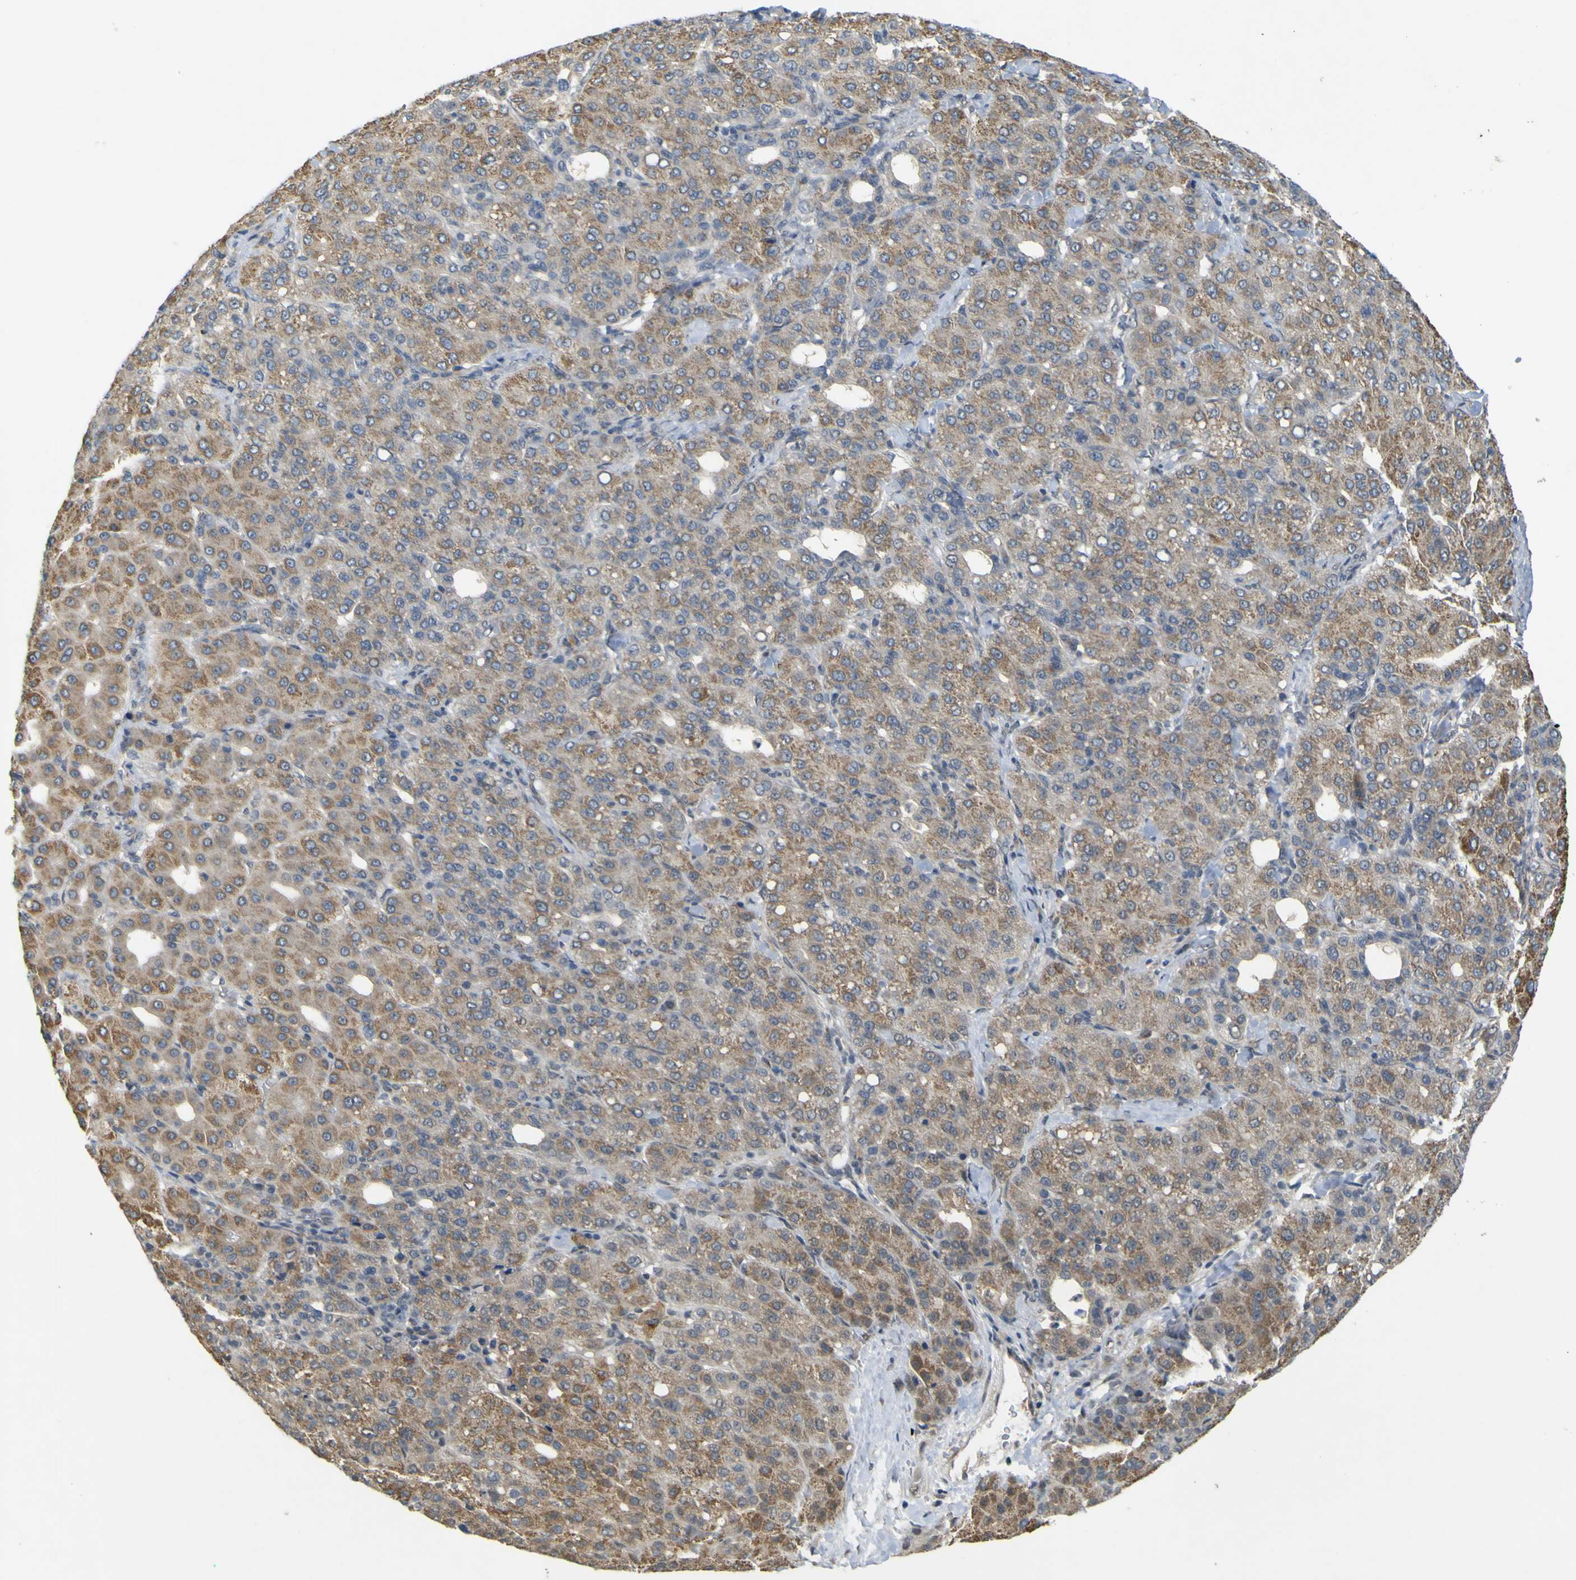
{"staining": {"intensity": "moderate", "quantity": ">75%", "location": "cytoplasmic/membranous"}, "tissue": "liver cancer", "cell_type": "Tumor cells", "image_type": "cancer", "snomed": [{"axis": "morphology", "description": "Carcinoma, Hepatocellular, NOS"}, {"axis": "topography", "description": "Liver"}], "caption": "An immunohistochemistry (IHC) micrograph of neoplastic tissue is shown. Protein staining in brown highlights moderate cytoplasmic/membranous positivity in liver cancer (hepatocellular carcinoma) within tumor cells. Immunohistochemistry stains the protein of interest in brown and the nuclei are stained blue.", "gene": "IGF2R", "patient": {"sex": "male", "age": 65}}